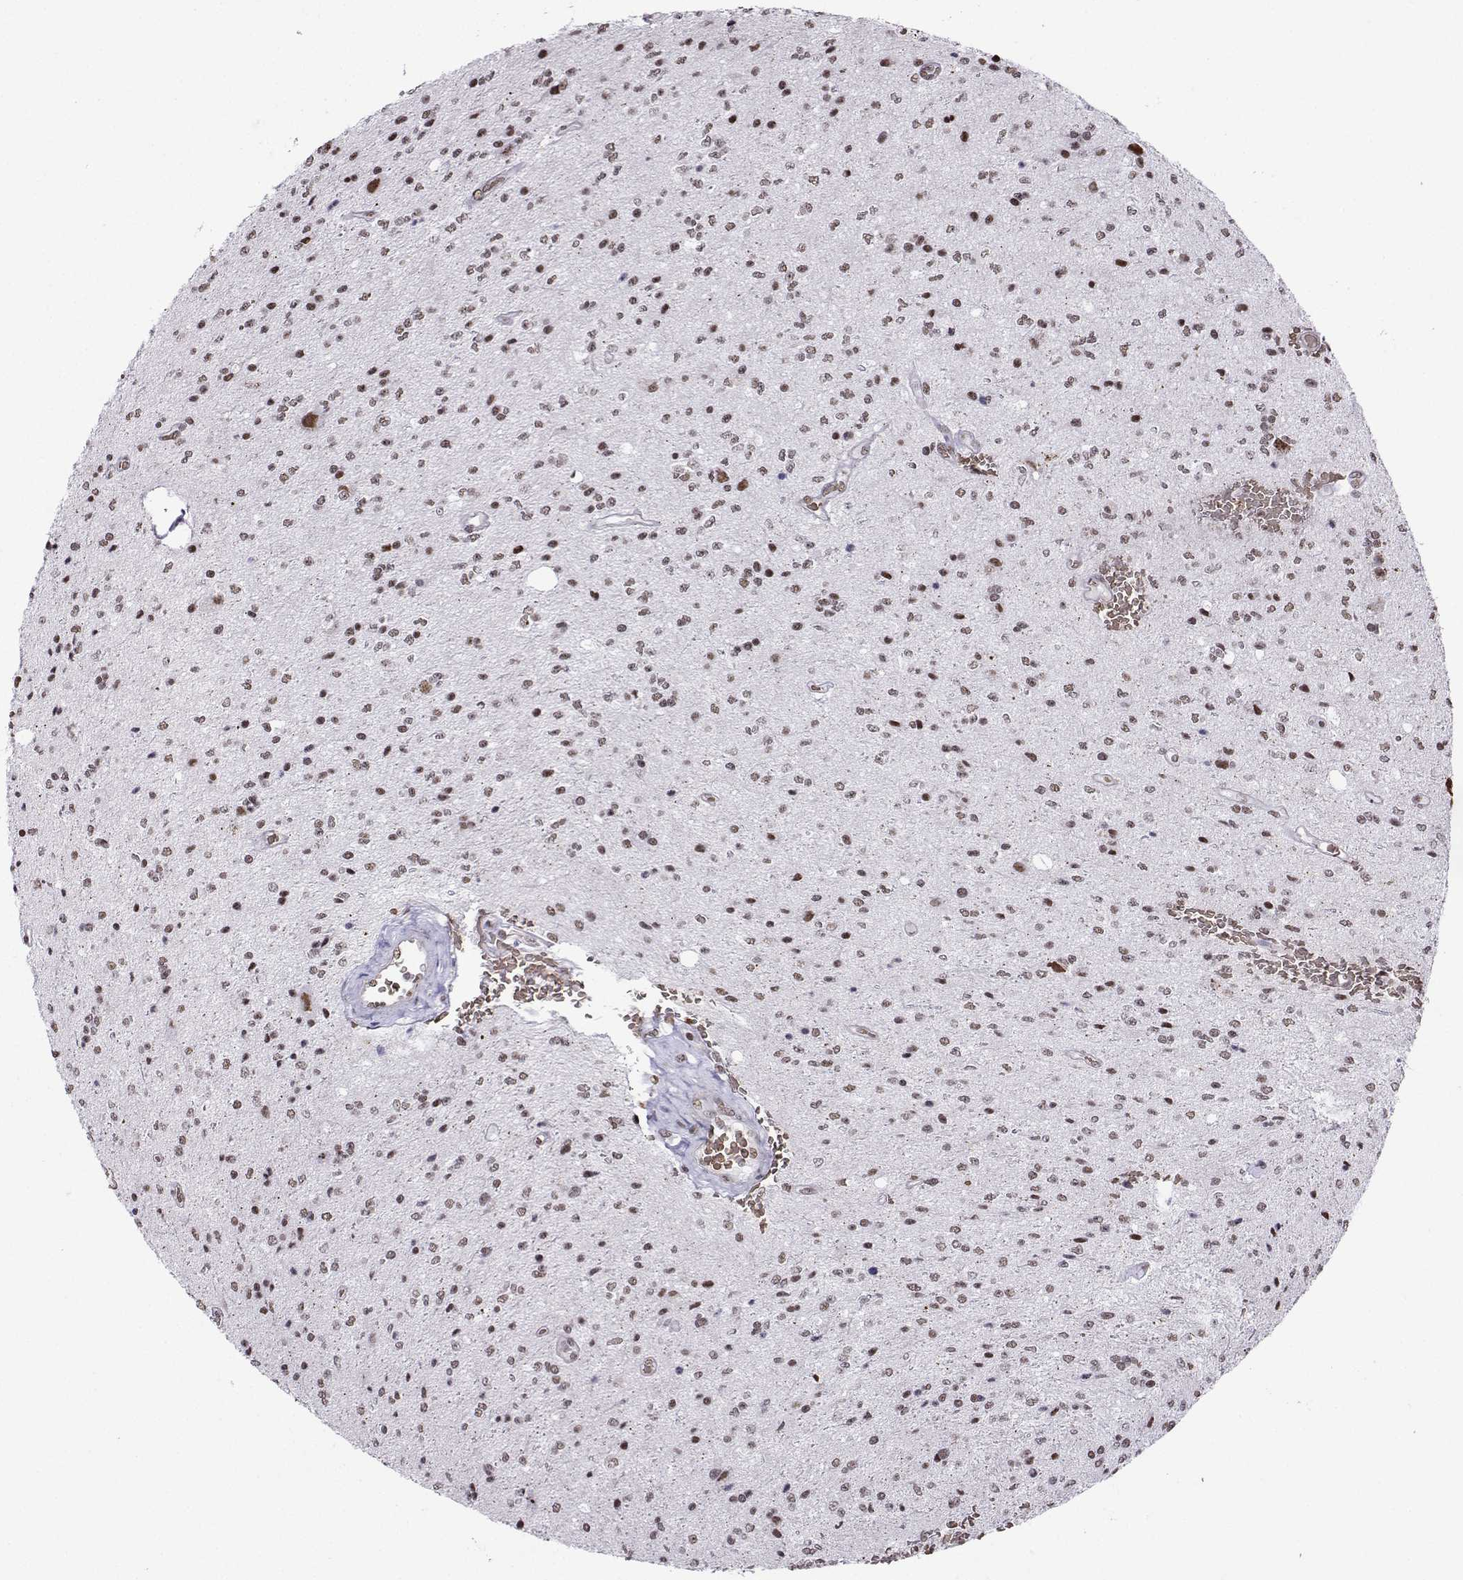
{"staining": {"intensity": "weak", "quantity": ">75%", "location": "nuclear"}, "tissue": "glioma", "cell_type": "Tumor cells", "image_type": "cancer", "snomed": [{"axis": "morphology", "description": "Glioma, malignant, Low grade"}, {"axis": "topography", "description": "Brain"}], "caption": "Glioma stained with IHC demonstrates weak nuclear staining in approximately >75% of tumor cells.", "gene": "CCNK", "patient": {"sex": "male", "age": 67}}